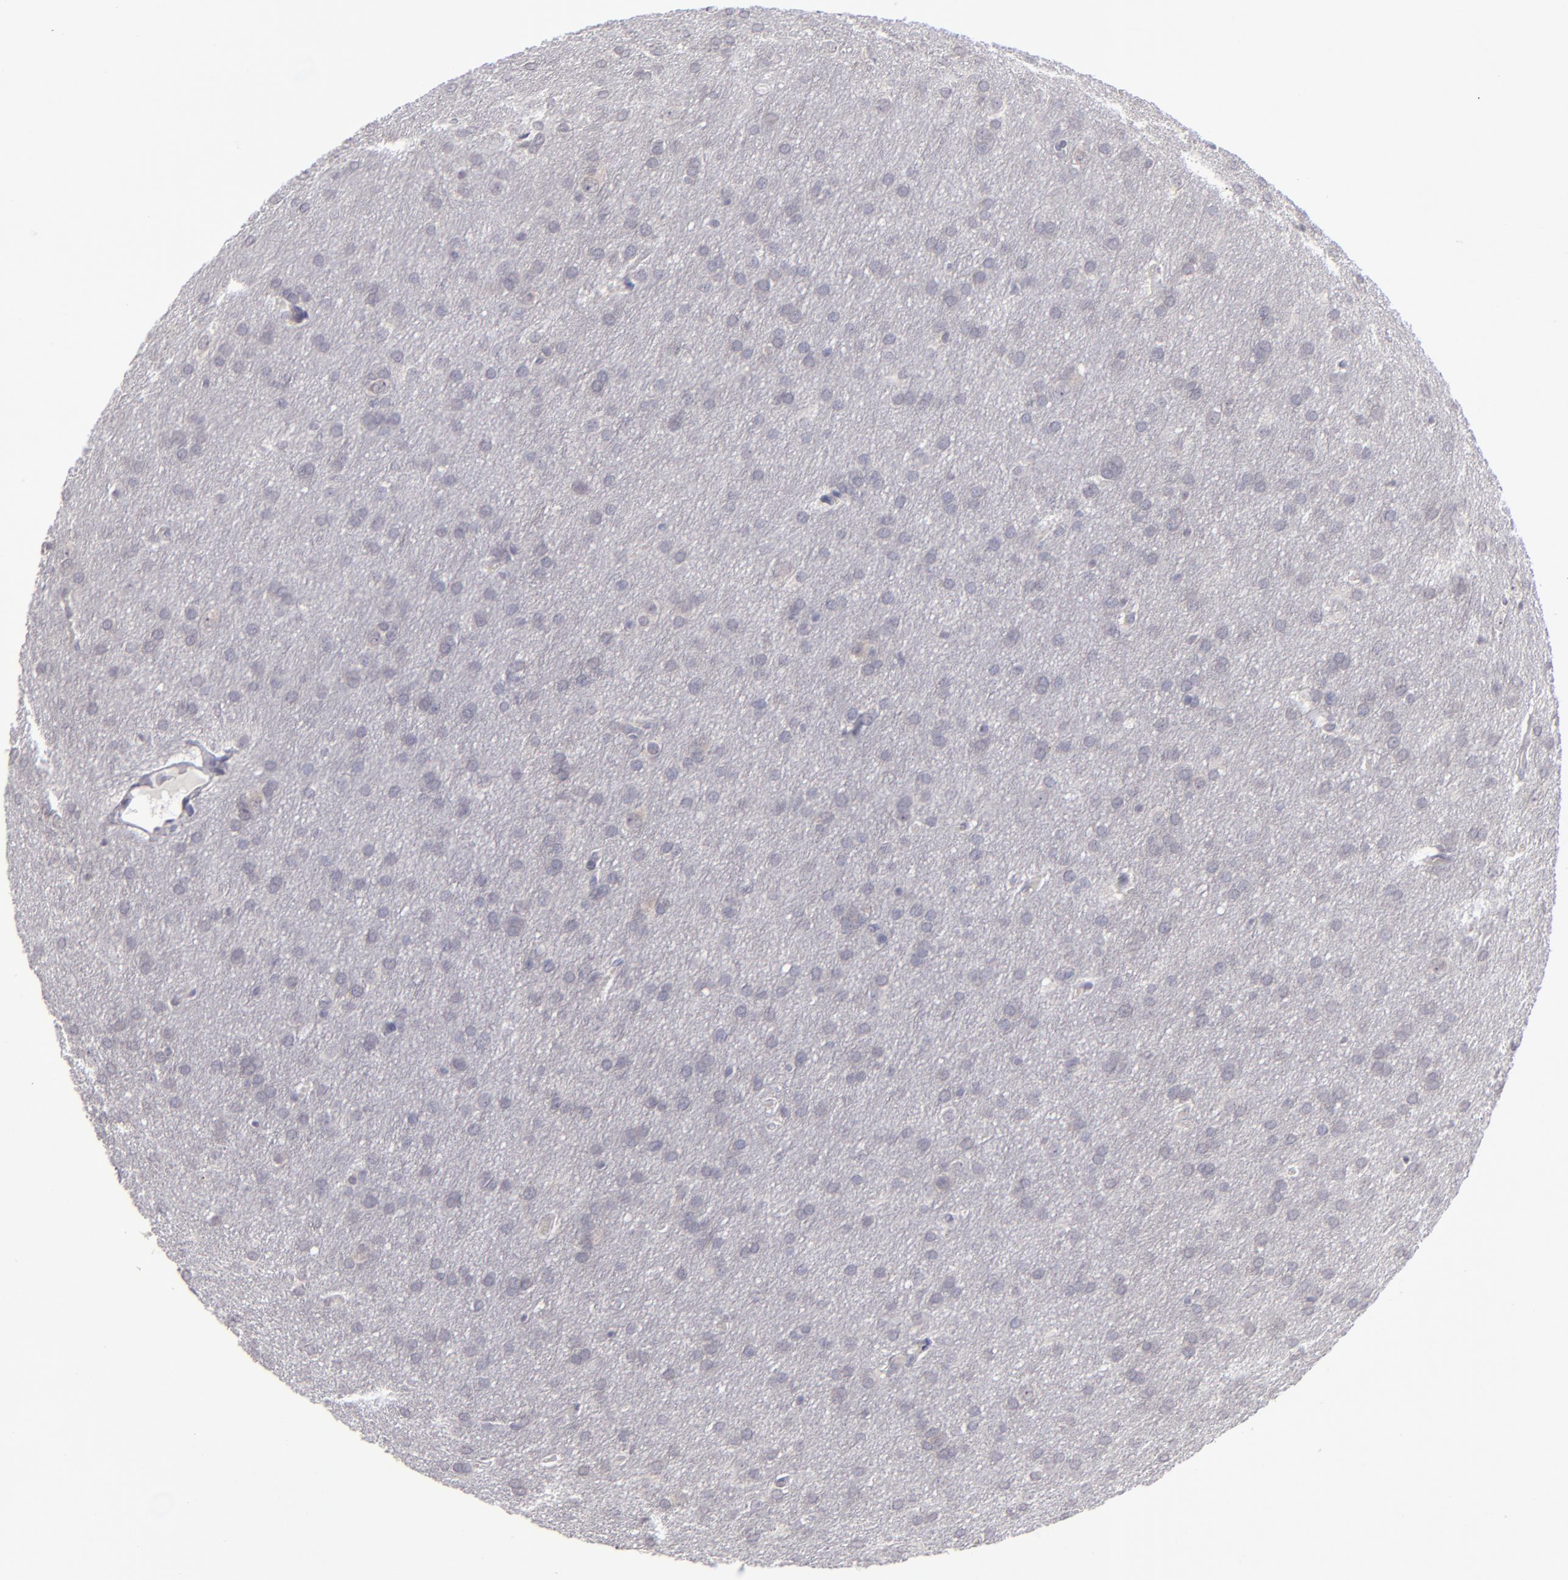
{"staining": {"intensity": "negative", "quantity": "none", "location": "none"}, "tissue": "glioma", "cell_type": "Tumor cells", "image_type": "cancer", "snomed": [{"axis": "morphology", "description": "Glioma, malignant, Low grade"}, {"axis": "topography", "description": "Brain"}], "caption": "The micrograph reveals no significant staining in tumor cells of glioma.", "gene": "ZNF175", "patient": {"sex": "female", "age": 32}}